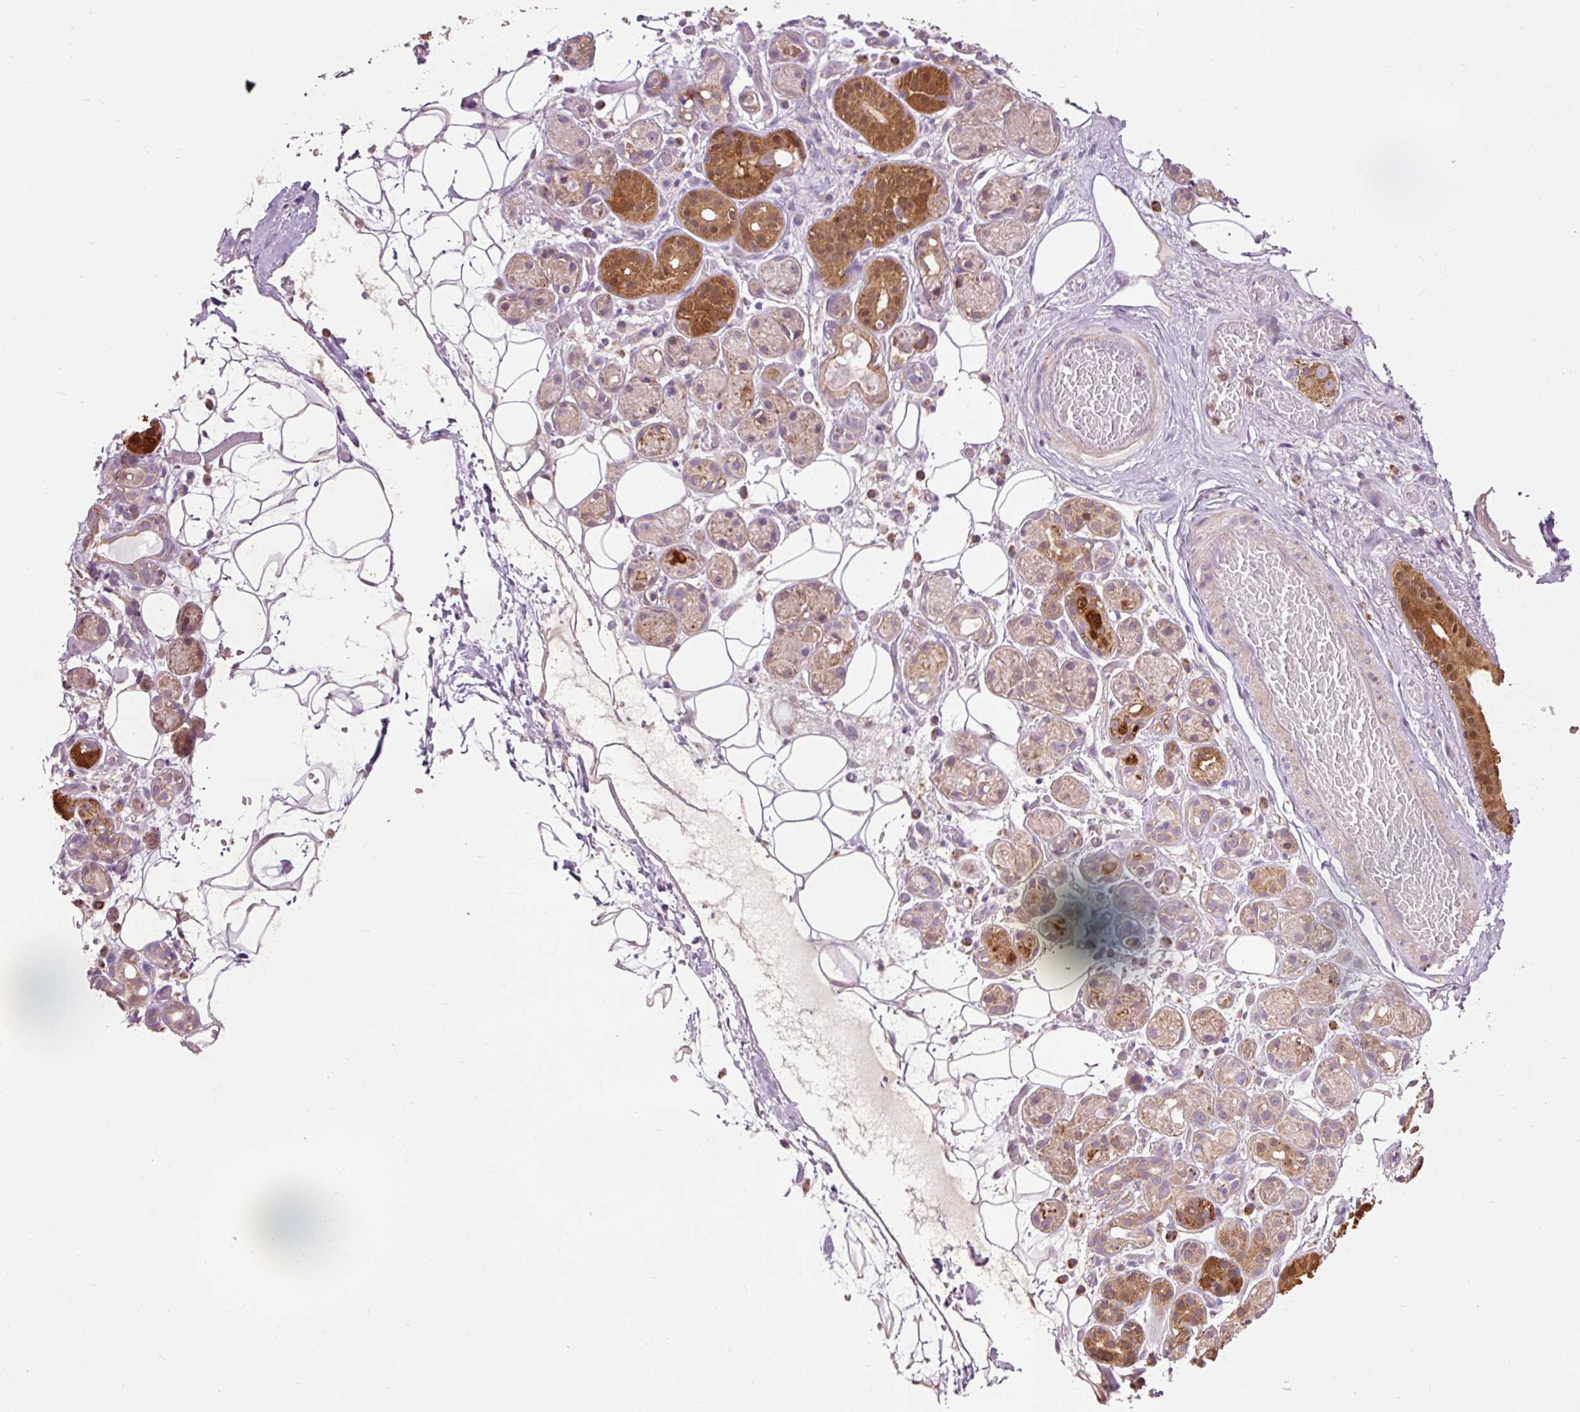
{"staining": {"intensity": "moderate", "quantity": "25%-75%", "location": "cytoplasmic/membranous,nuclear"}, "tissue": "salivary gland", "cell_type": "Glandular cells", "image_type": "normal", "snomed": [{"axis": "morphology", "description": "Normal tissue, NOS"}, {"axis": "topography", "description": "Salivary gland"}], "caption": "A micrograph showing moderate cytoplasmic/membranous,nuclear positivity in approximately 25%-75% of glandular cells in benign salivary gland, as visualized by brown immunohistochemical staining.", "gene": "PRDX5", "patient": {"sex": "male", "age": 82}}